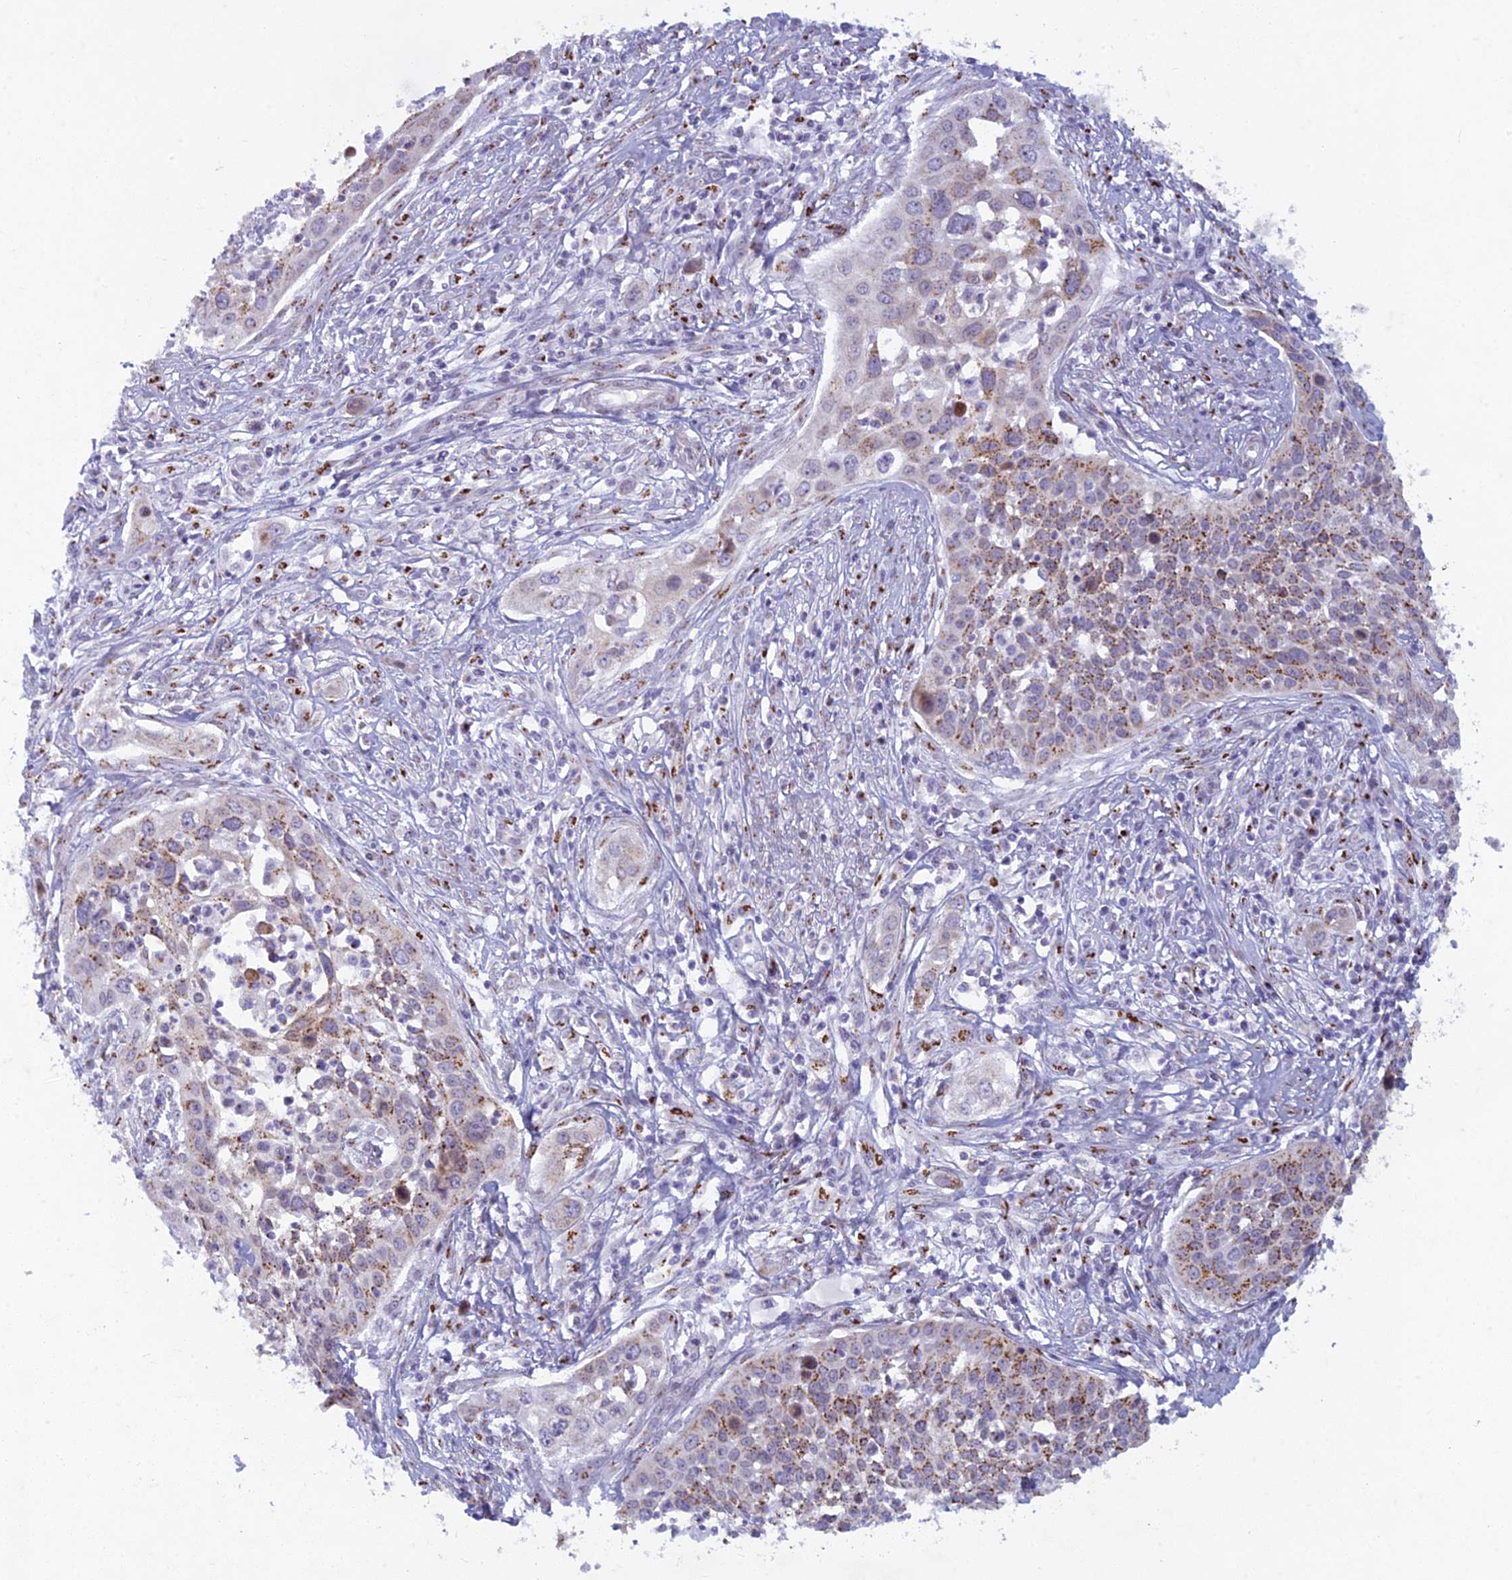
{"staining": {"intensity": "moderate", "quantity": "25%-75%", "location": "cytoplasmic/membranous"}, "tissue": "cervical cancer", "cell_type": "Tumor cells", "image_type": "cancer", "snomed": [{"axis": "morphology", "description": "Squamous cell carcinoma, NOS"}, {"axis": "topography", "description": "Cervix"}], "caption": "Cervical cancer (squamous cell carcinoma) stained with a brown dye reveals moderate cytoplasmic/membranous positive staining in about 25%-75% of tumor cells.", "gene": "FAM3C", "patient": {"sex": "female", "age": 34}}